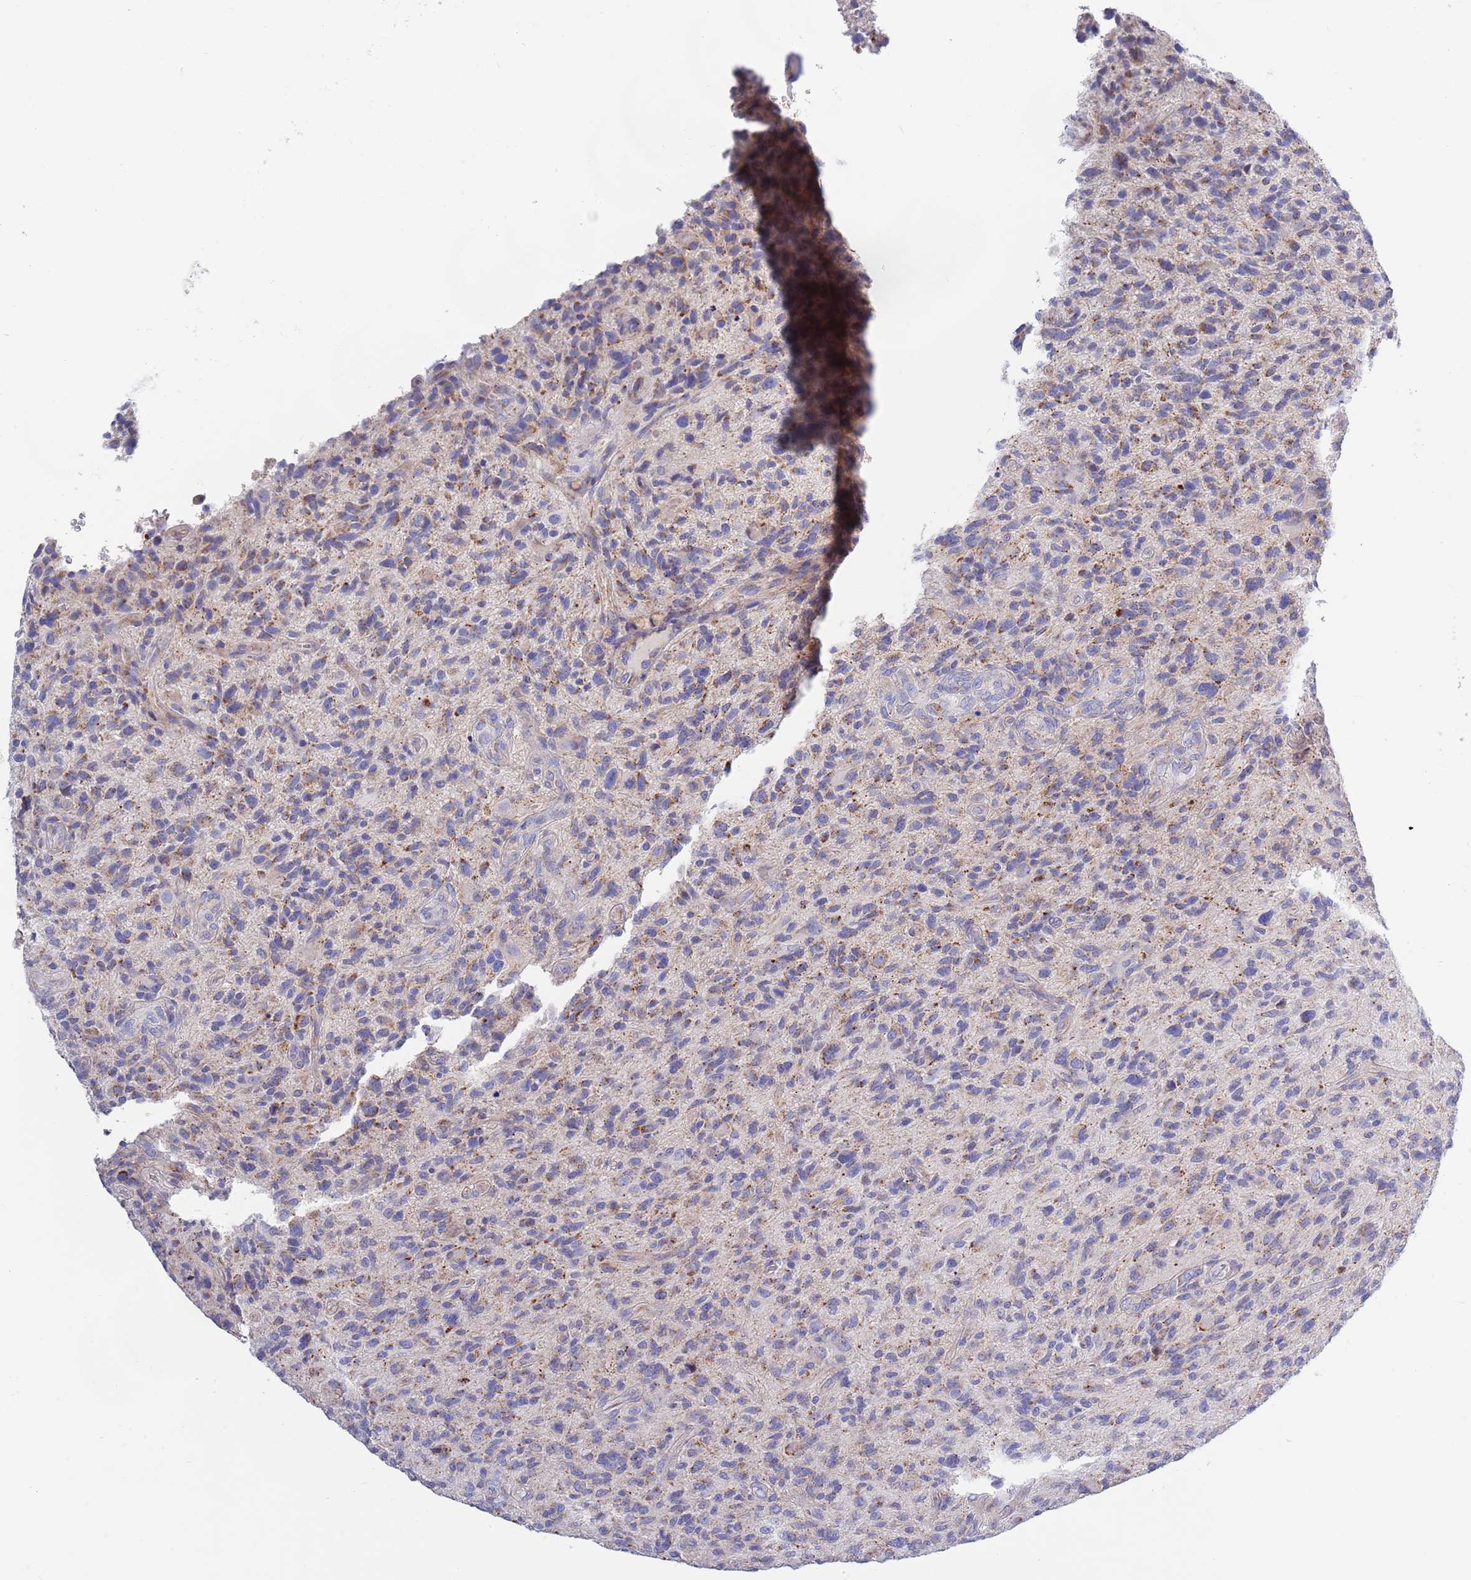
{"staining": {"intensity": "moderate", "quantity": "<25%", "location": "cytoplasmic/membranous"}, "tissue": "glioma", "cell_type": "Tumor cells", "image_type": "cancer", "snomed": [{"axis": "morphology", "description": "Glioma, malignant, High grade"}, {"axis": "topography", "description": "Brain"}], "caption": "This micrograph demonstrates malignant glioma (high-grade) stained with immunohistochemistry (IHC) to label a protein in brown. The cytoplasmic/membranous of tumor cells show moderate positivity for the protein. Nuclei are counter-stained blue.", "gene": "EMC8", "patient": {"sex": "male", "age": 47}}